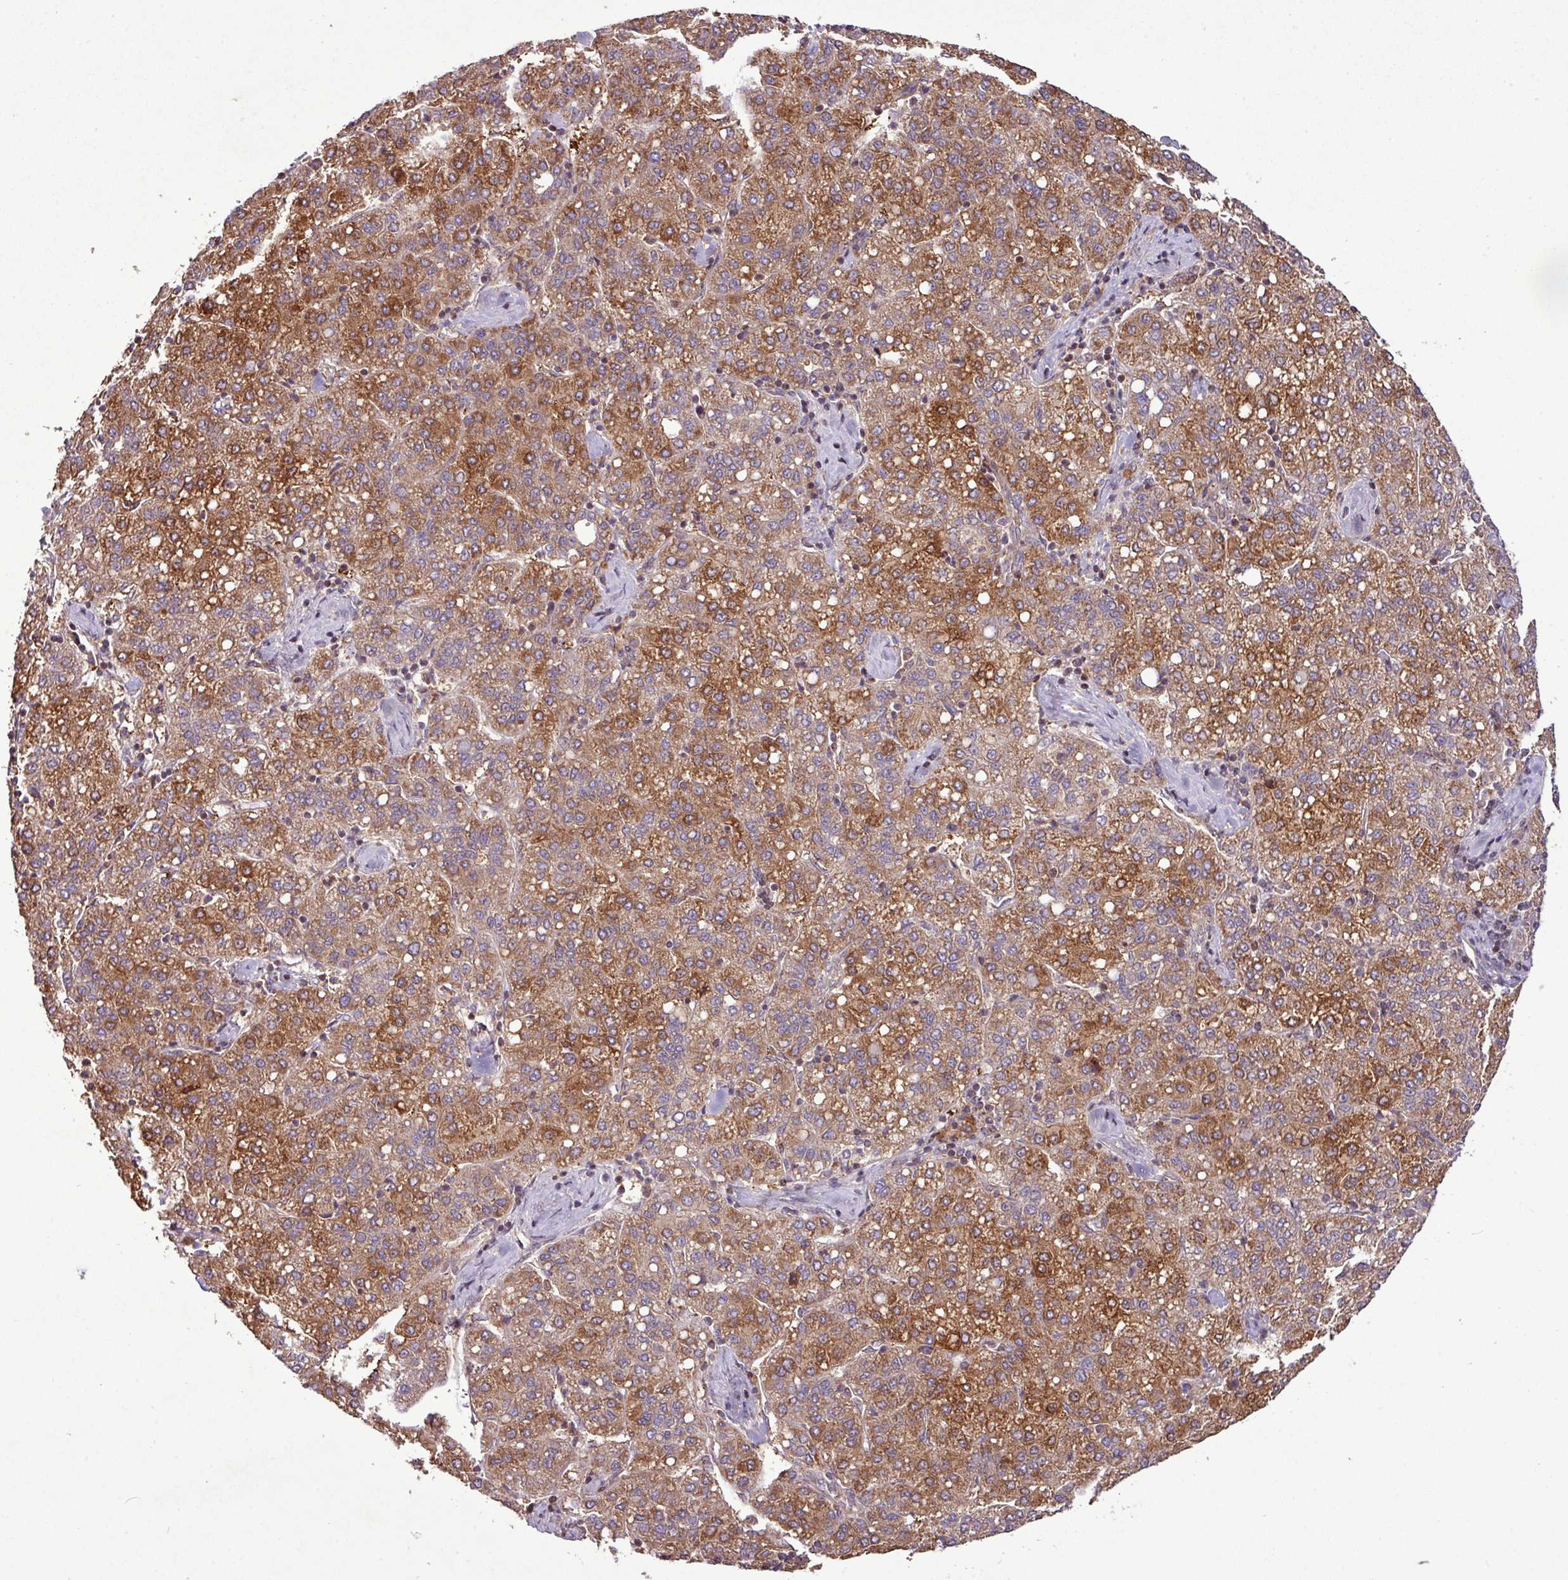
{"staining": {"intensity": "strong", "quantity": ">75%", "location": "cytoplasmic/membranous"}, "tissue": "liver cancer", "cell_type": "Tumor cells", "image_type": "cancer", "snomed": [{"axis": "morphology", "description": "Carcinoma, Hepatocellular, NOS"}, {"axis": "topography", "description": "Liver"}], "caption": "This photomicrograph displays IHC staining of human liver cancer, with high strong cytoplasmic/membranous positivity in about >75% of tumor cells.", "gene": "YPEL3", "patient": {"sex": "male", "age": 65}}